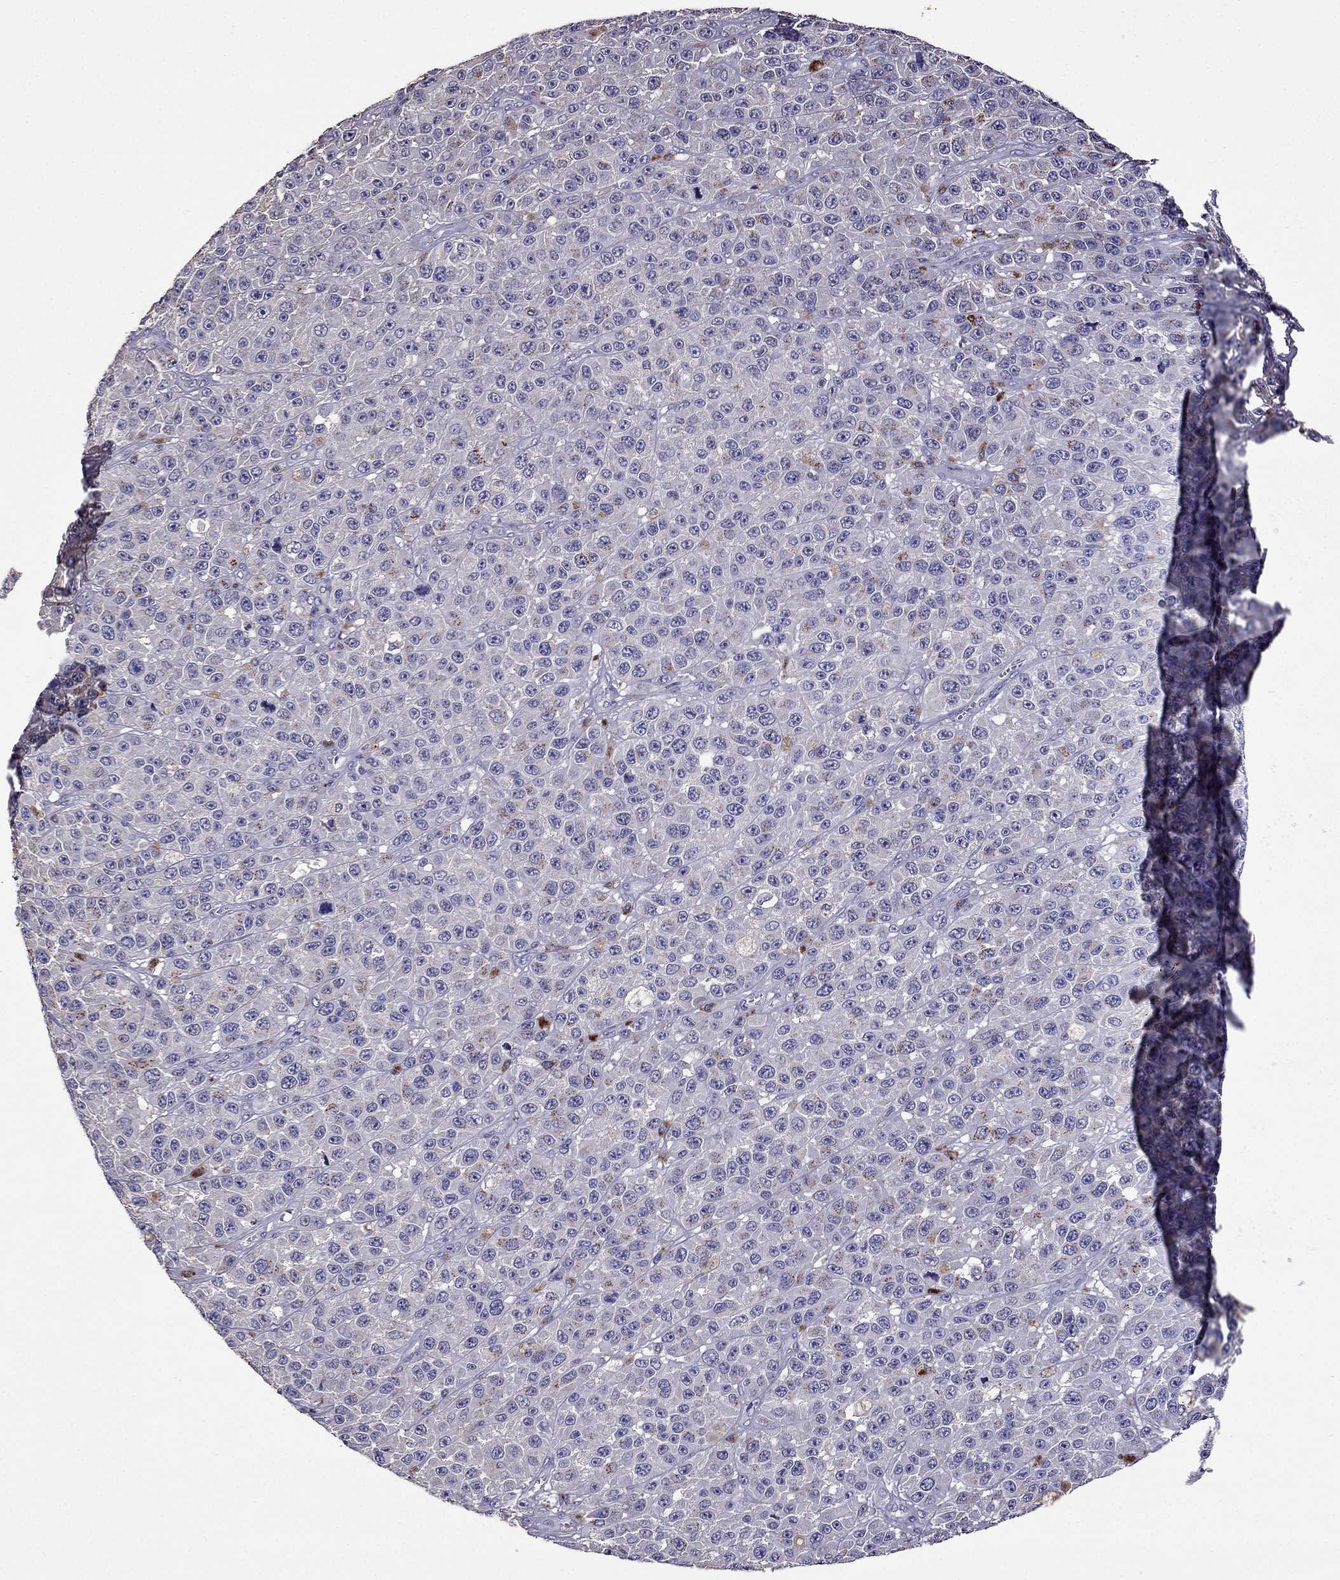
{"staining": {"intensity": "negative", "quantity": "none", "location": "none"}, "tissue": "melanoma", "cell_type": "Tumor cells", "image_type": "cancer", "snomed": [{"axis": "morphology", "description": "Malignant melanoma, NOS"}, {"axis": "topography", "description": "Skin"}], "caption": "Malignant melanoma was stained to show a protein in brown. There is no significant positivity in tumor cells.", "gene": "NKX3-1", "patient": {"sex": "female", "age": 58}}